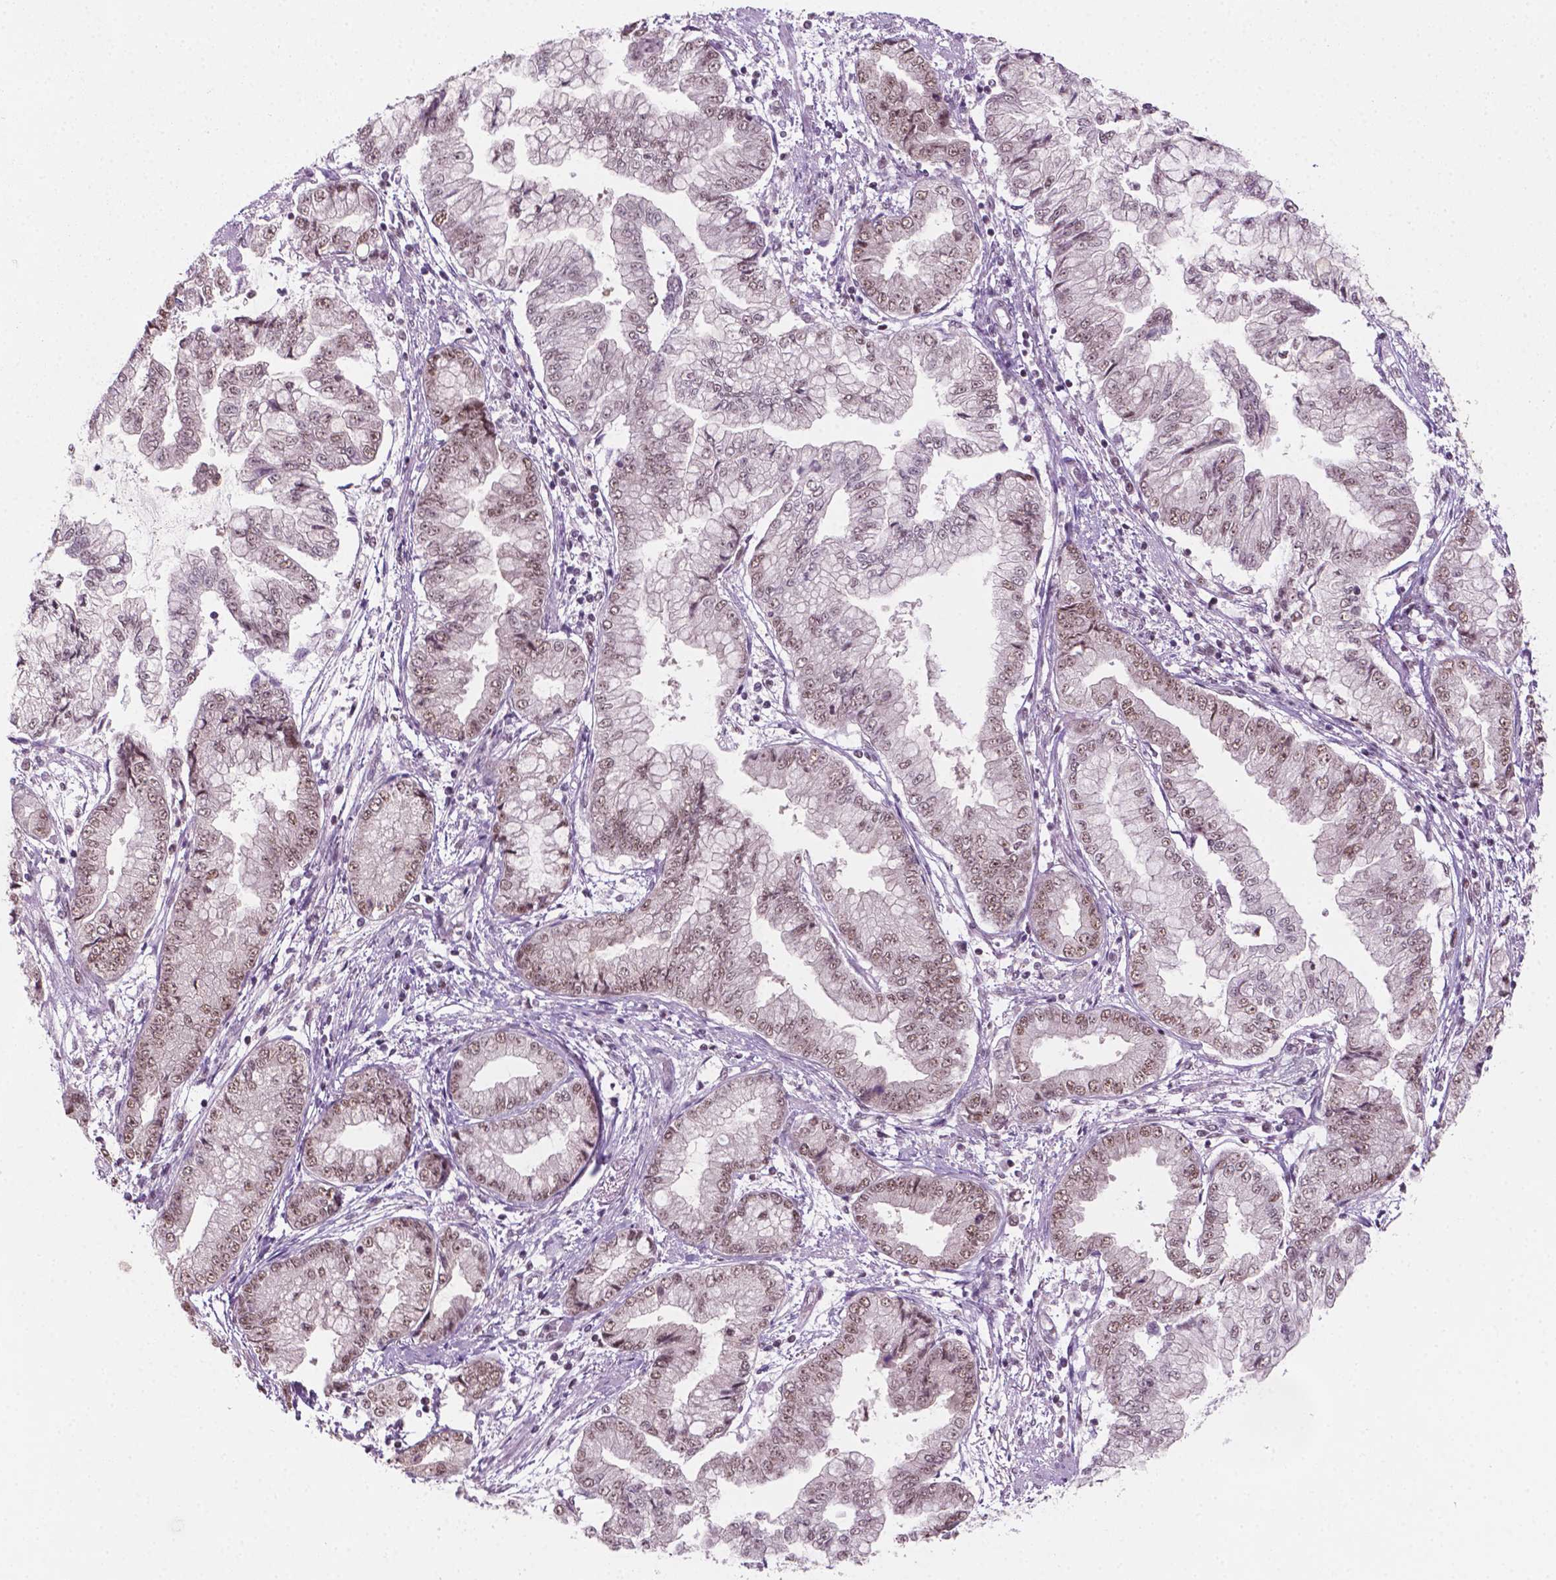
{"staining": {"intensity": "moderate", "quantity": ">75%", "location": "nuclear"}, "tissue": "stomach cancer", "cell_type": "Tumor cells", "image_type": "cancer", "snomed": [{"axis": "morphology", "description": "Adenocarcinoma, NOS"}, {"axis": "topography", "description": "Stomach, upper"}], "caption": "Stomach adenocarcinoma stained for a protein (brown) exhibits moderate nuclear positive staining in about >75% of tumor cells.", "gene": "PHAX", "patient": {"sex": "female", "age": 74}}